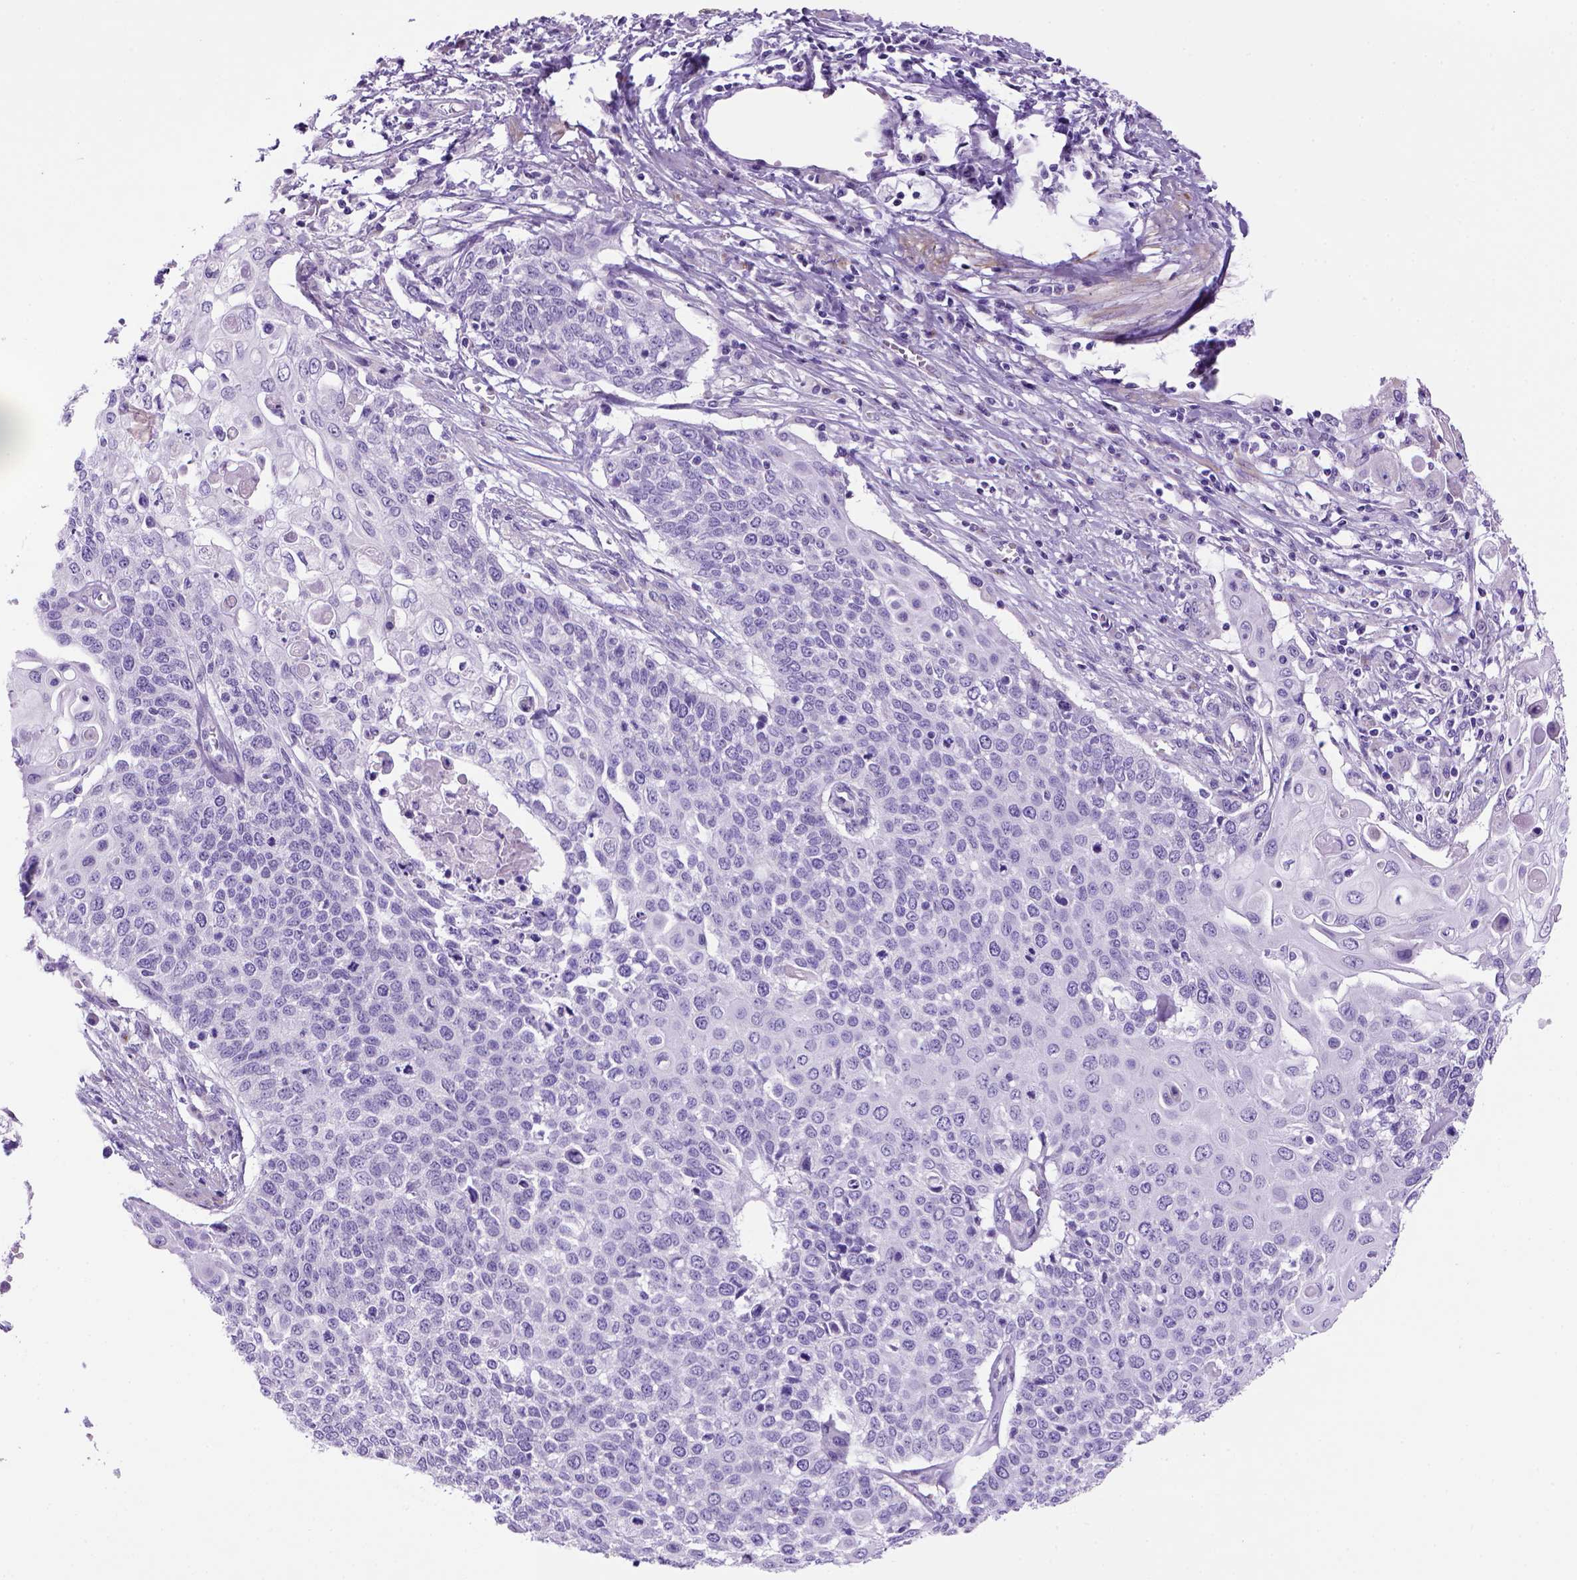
{"staining": {"intensity": "negative", "quantity": "none", "location": "none"}, "tissue": "cervical cancer", "cell_type": "Tumor cells", "image_type": "cancer", "snomed": [{"axis": "morphology", "description": "Squamous cell carcinoma, NOS"}, {"axis": "topography", "description": "Cervix"}], "caption": "An immunohistochemistry (IHC) micrograph of squamous cell carcinoma (cervical) is shown. There is no staining in tumor cells of squamous cell carcinoma (cervical).", "gene": "ARHGEF33", "patient": {"sex": "female", "age": 39}}